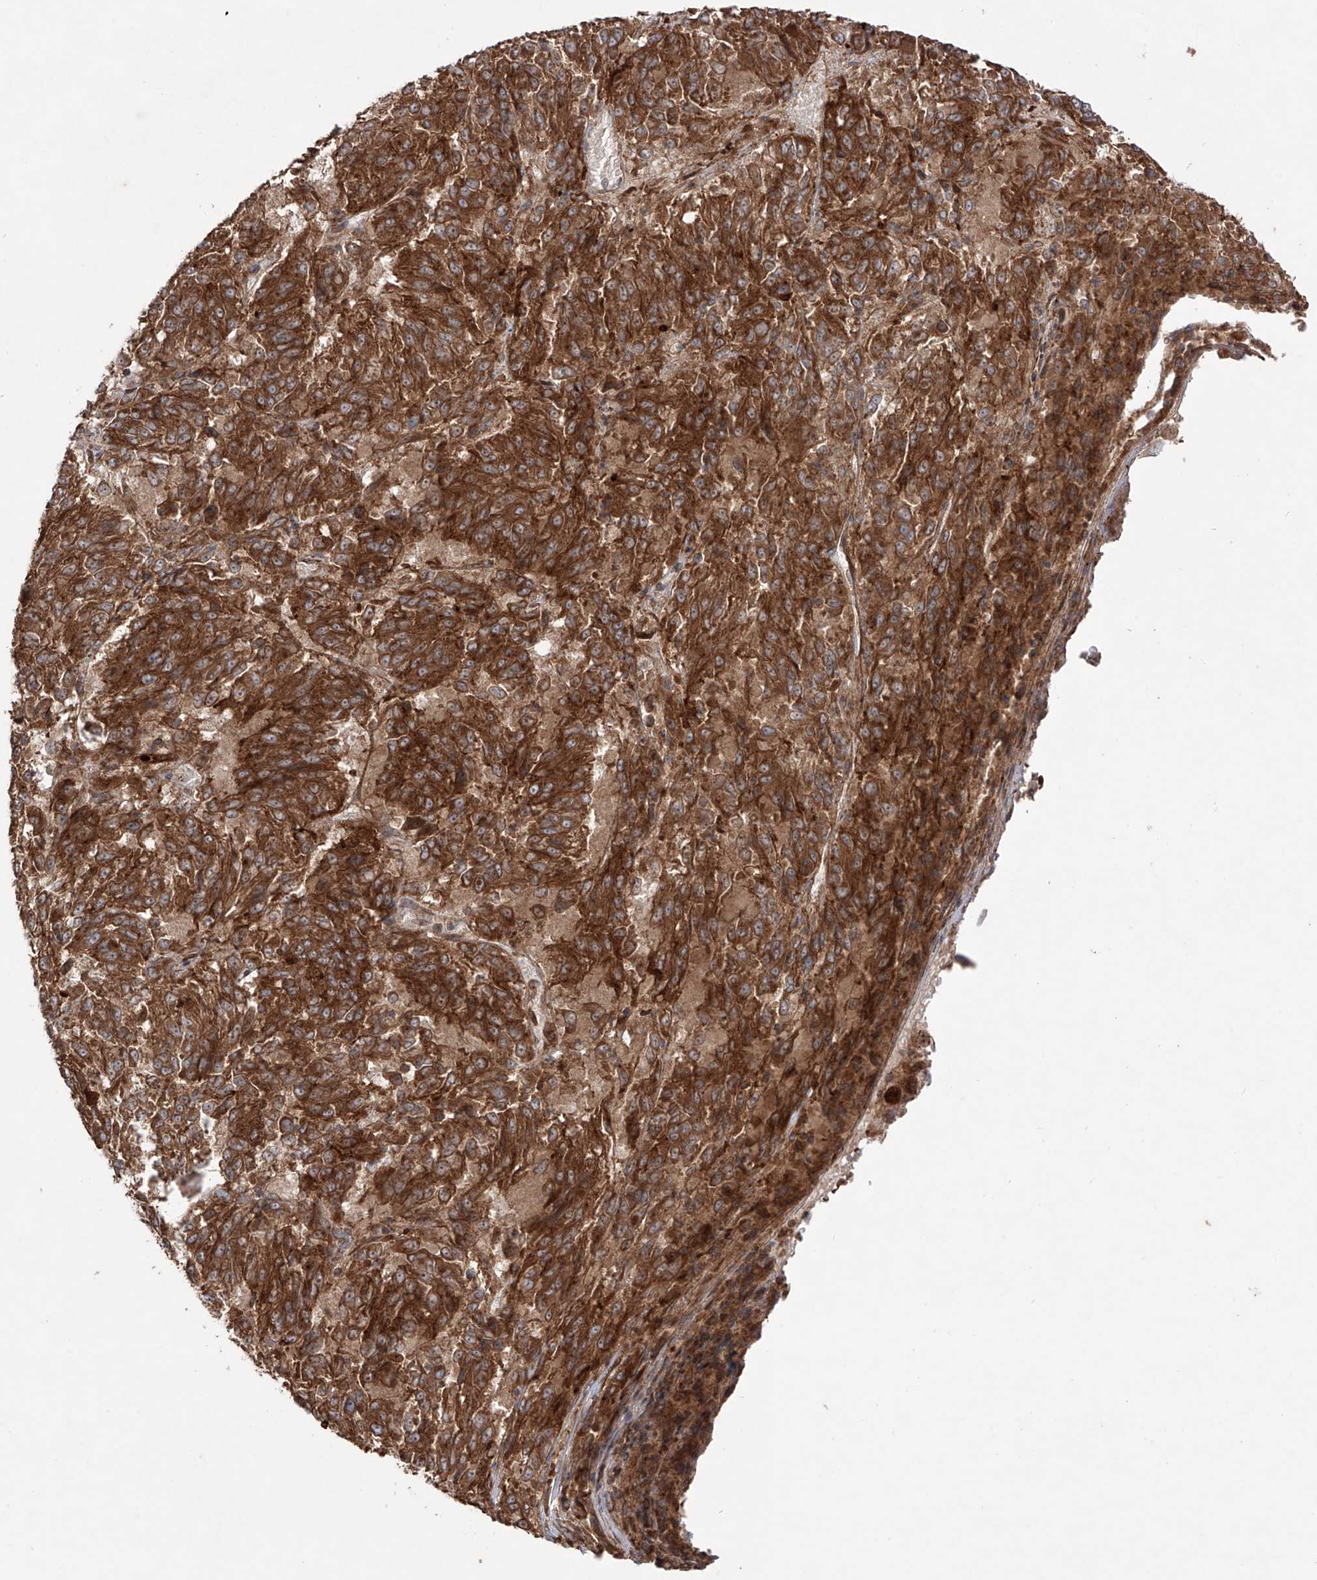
{"staining": {"intensity": "strong", "quantity": ">75%", "location": "cytoplasmic/membranous"}, "tissue": "melanoma", "cell_type": "Tumor cells", "image_type": "cancer", "snomed": [{"axis": "morphology", "description": "Malignant melanoma, Metastatic site"}, {"axis": "topography", "description": "Lung"}], "caption": "The photomicrograph exhibits immunohistochemical staining of melanoma. There is strong cytoplasmic/membranous staining is identified in approximately >75% of tumor cells. (Brightfield microscopy of DAB IHC at high magnification).", "gene": "YKT6", "patient": {"sex": "male", "age": 64}}